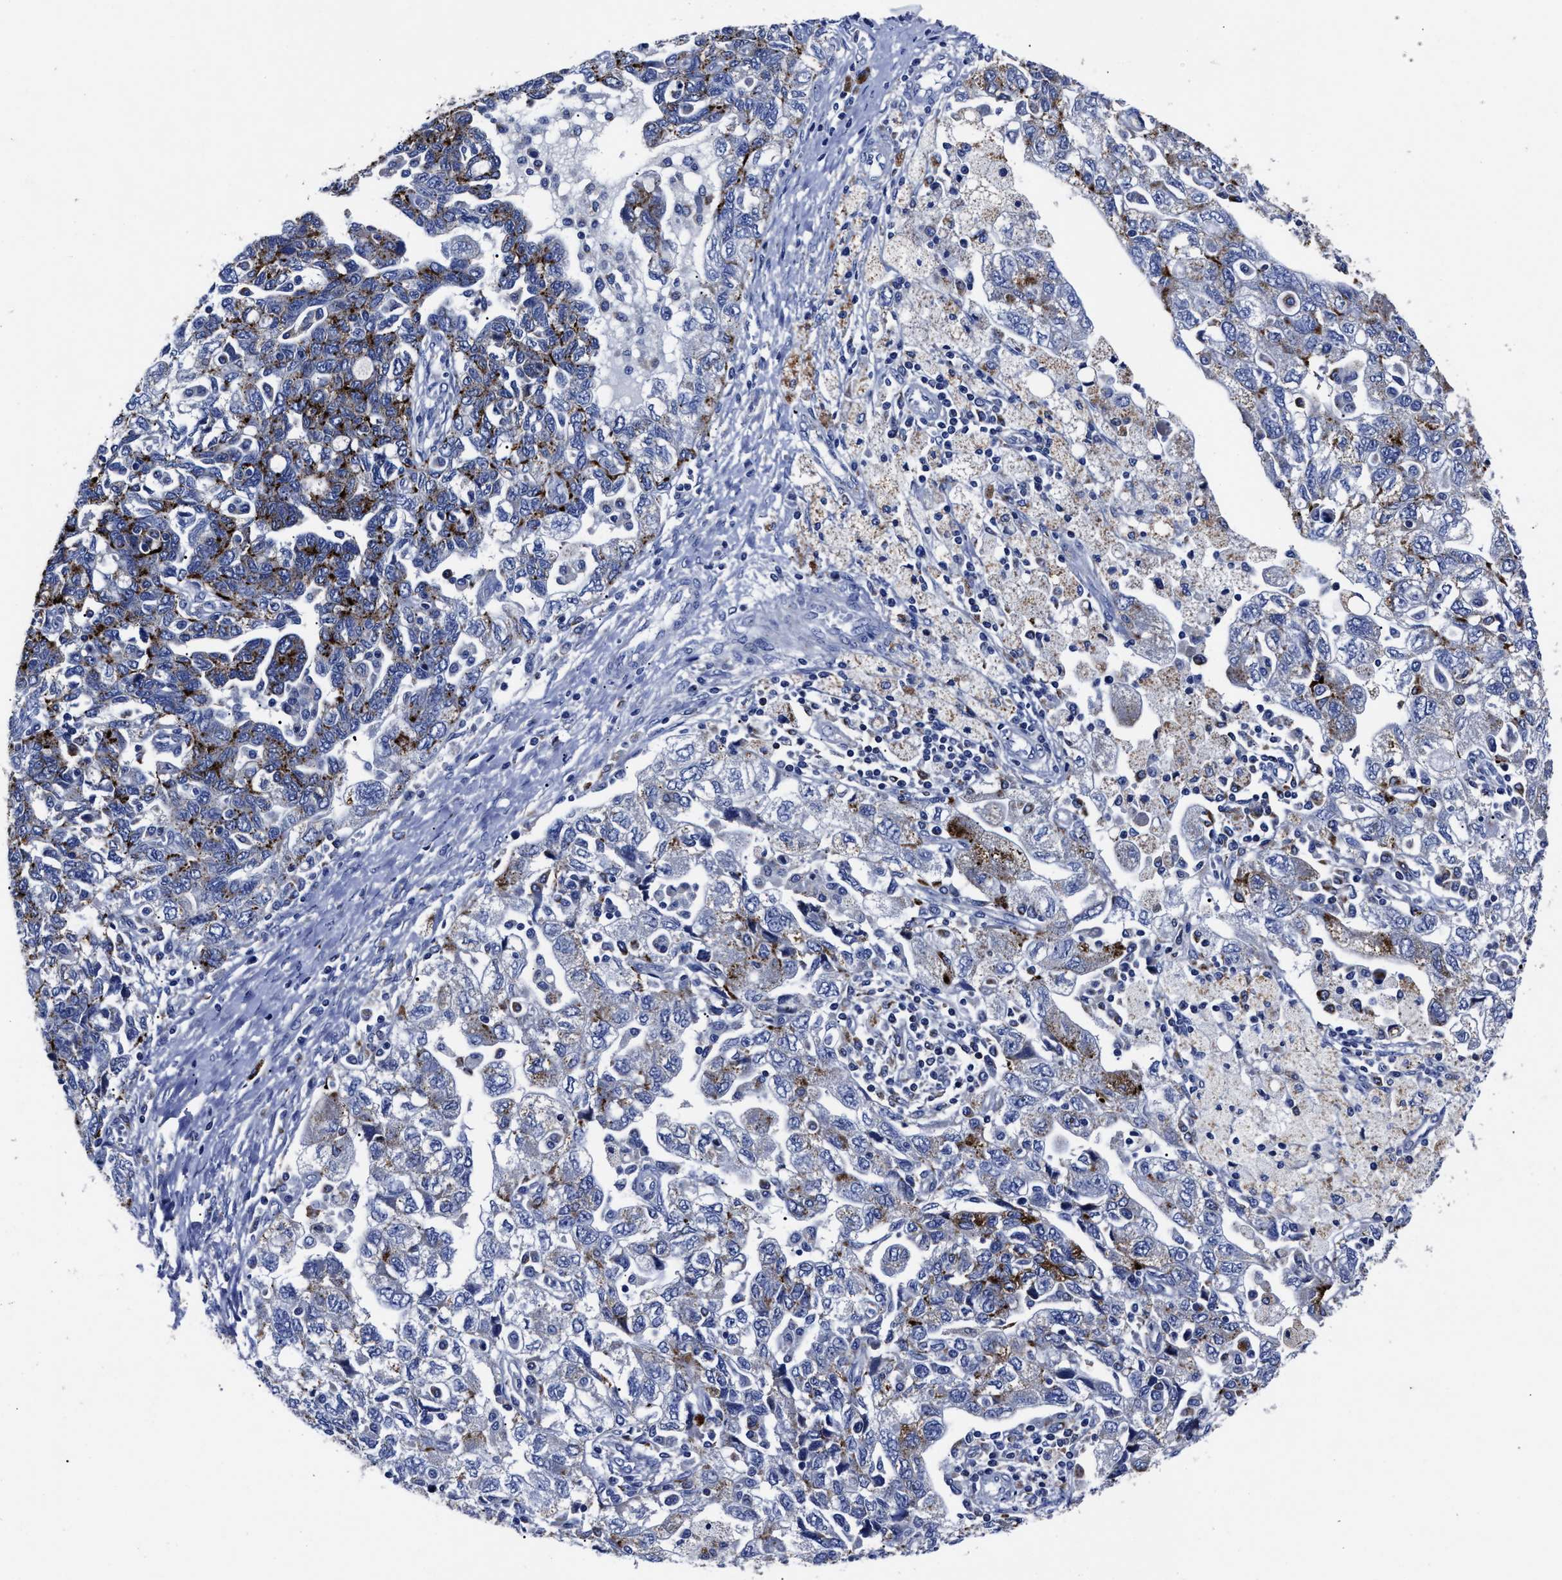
{"staining": {"intensity": "moderate", "quantity": "<25%", "location": "cytoplasmic/membranous"}, "tissue": "ovarian cancer", "cell_type": "Tumor cells", "image_type": "cancer", "snomed": [{"axis": "morphology", "description": "Carcinoma, NOS"}, {"axis": "morphology", "description": "Cystadenocarcinoma, serous, NOS"}, {"axis": "topography", "description": "Ovary"}], "caption": "Human ovarian cancer stained for a protein (brown) shows moderate cytoplasmic/membranous positive expression in about <25% of tumor cells.", "gene": "LAMTOR4", "patient": {"sex": "female", "age": 69}}